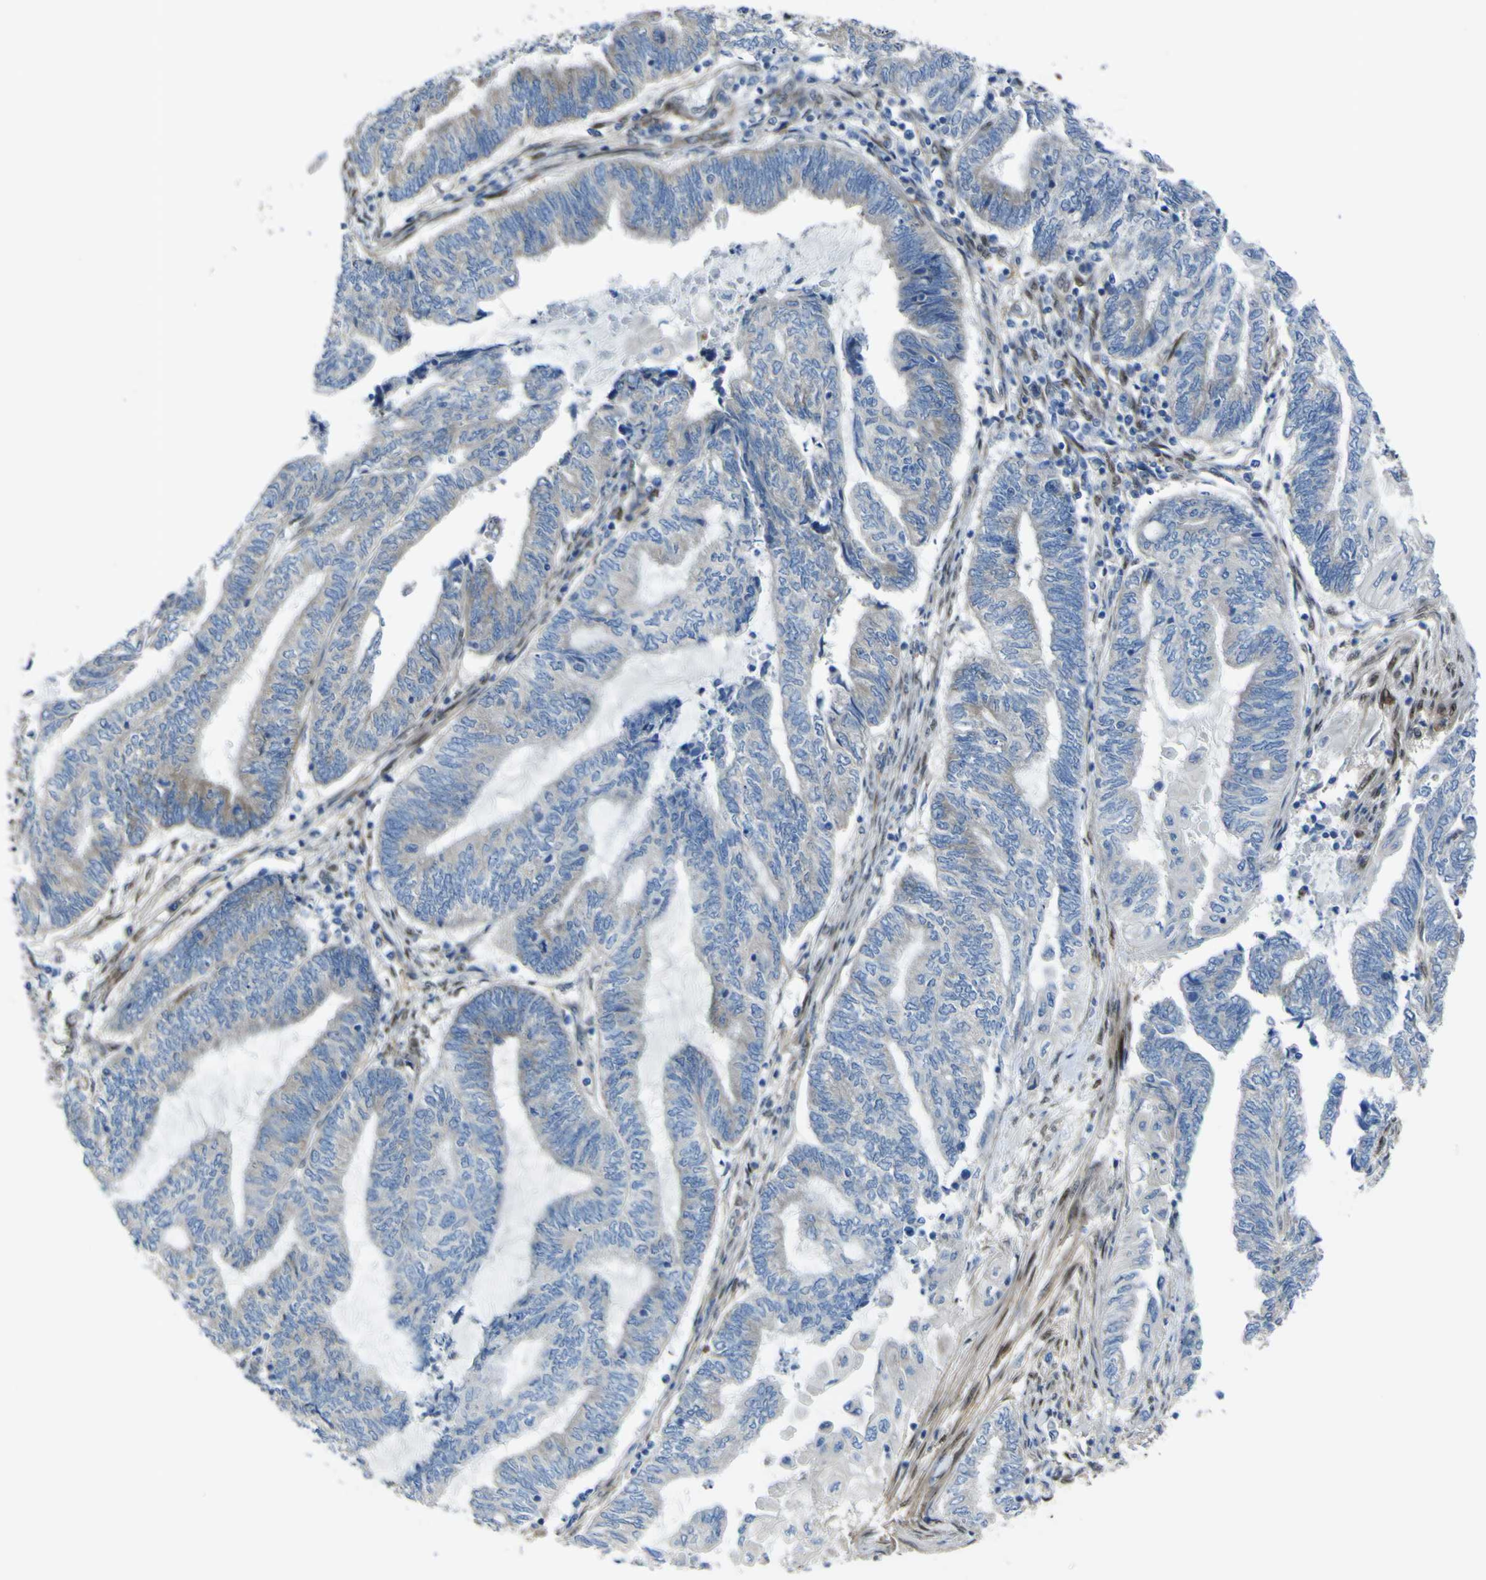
{"staining": {"intensity": "negative", "quantity": "none", "location": "none"}, "tissue": "endometrial cancer", "cell_type": "Tumor cells", "image_type": "cancer", "snomed": [{"axis": "morphology", "description": "Adenocarcinoma, NOS"}, {"axis": "topography", "description": "Uterus"}, {"axis": "topography", "description": "Endometrium"}], "caption": "The immunohistochemistry (IHC) photomicrograph has no significant expression in tumor cells of endometrial adenocarcinoma tissue. The staining was performed using DAB (3,3'-diaminobenzidine) to visualize the protein expression in brown, while the nuclei were stained in blue with hematoxylin (Magnification: 20x).", "gene": "LRRN1", "patient": {"sex": "female", "age": 70}}